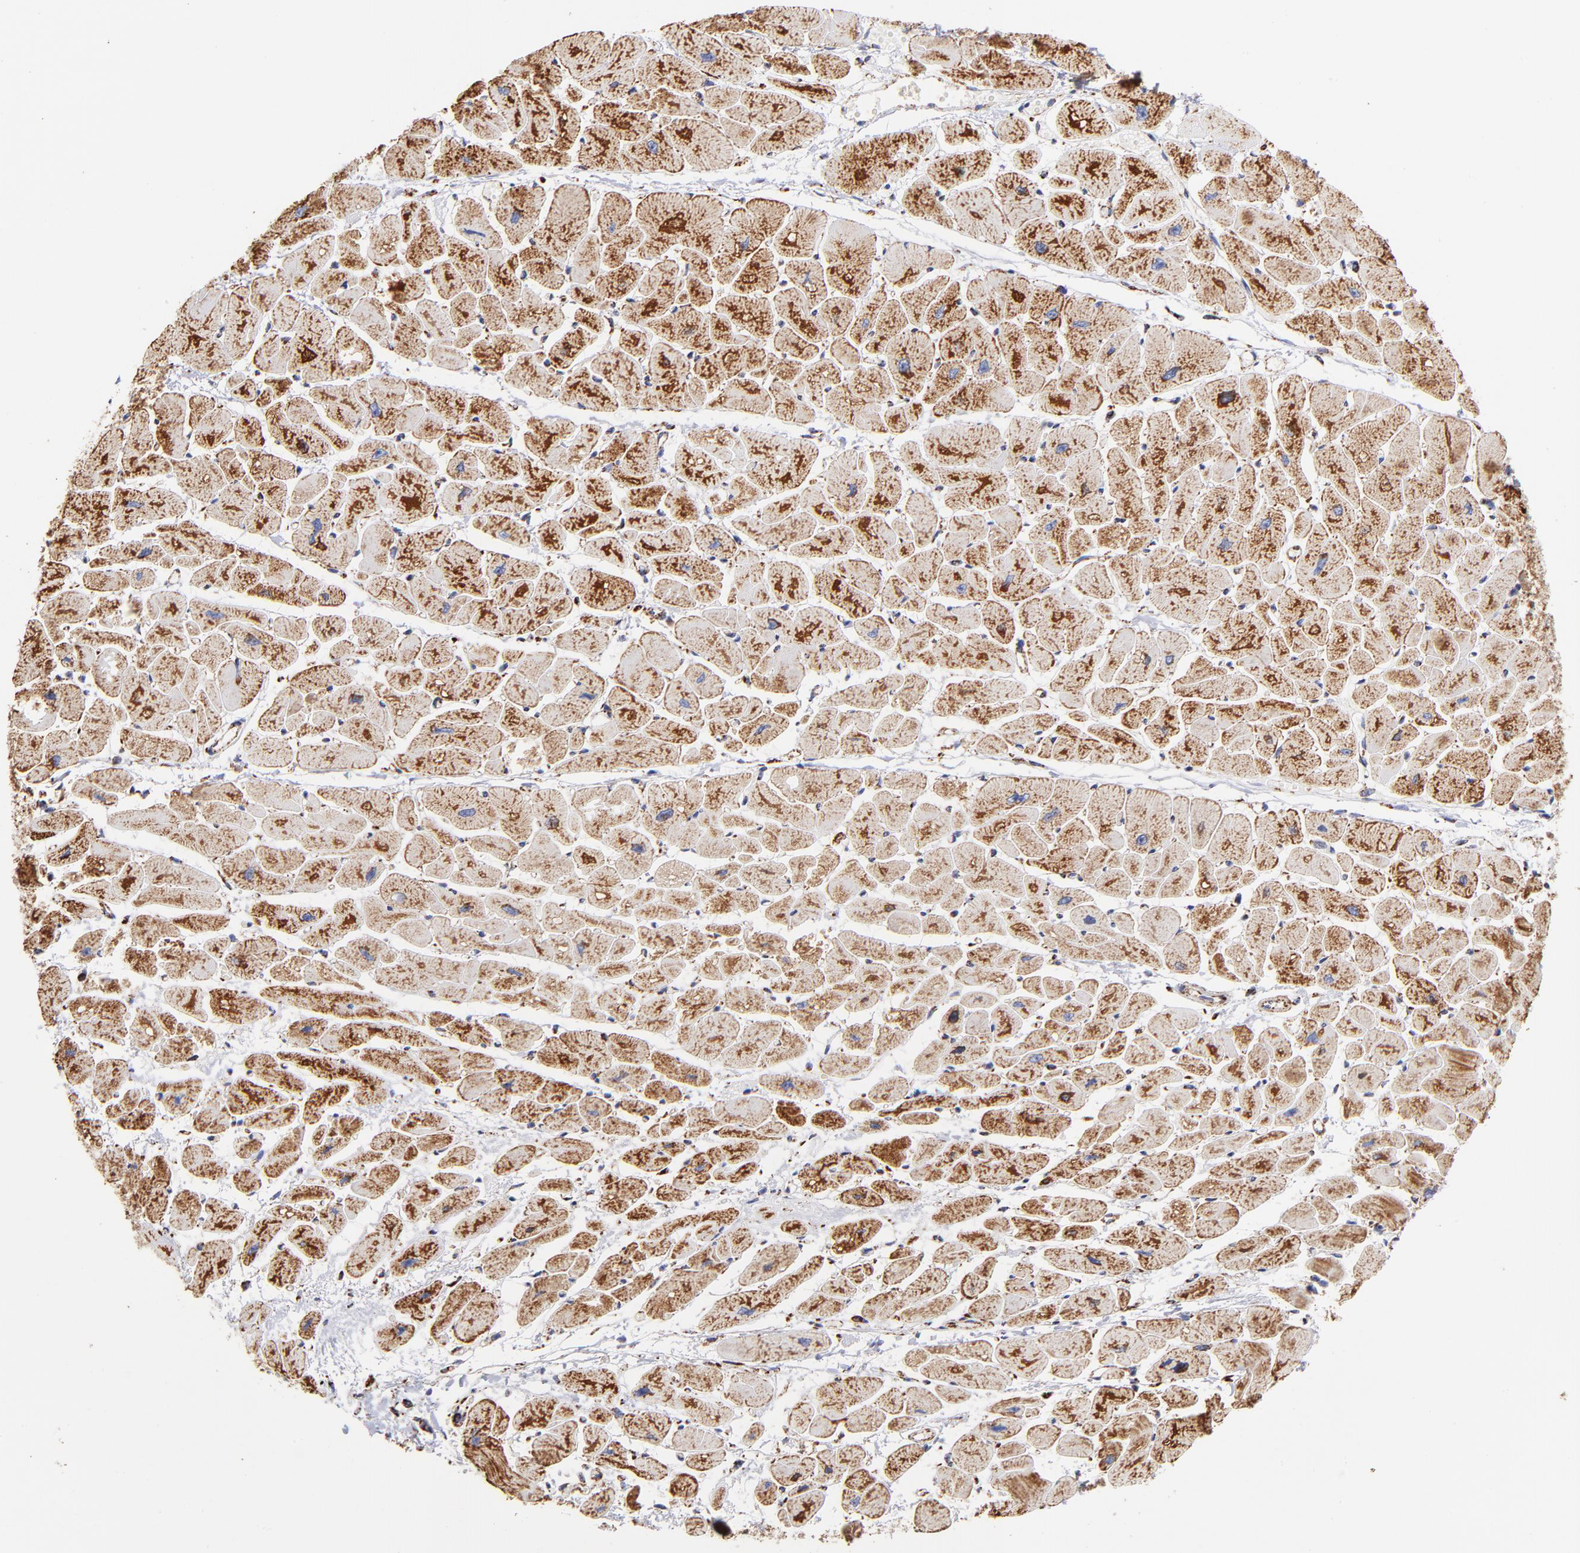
{"staining": {"intensity": "moderate", "quantity": ">75%", "location": "cytoplasmic/membranous"}, "tissue": "heart muscle", "cell_type": "Cardiomyocytes", "image_type": "normal", "snomed": [{"axis": "morphology", "description": "Normal tissue, NOS"}, {"axis": "topography", "description": "Heart"}], "caption": "The histopathology image exhibits immunohistochemical staining of unremarkable heart muscle. There is moderate cytoplasmic/membranous staining is identified in about >75% of cardiomyocytes.", "gene": "PHB1", "patient": {"sex": "female", "age": 54}}